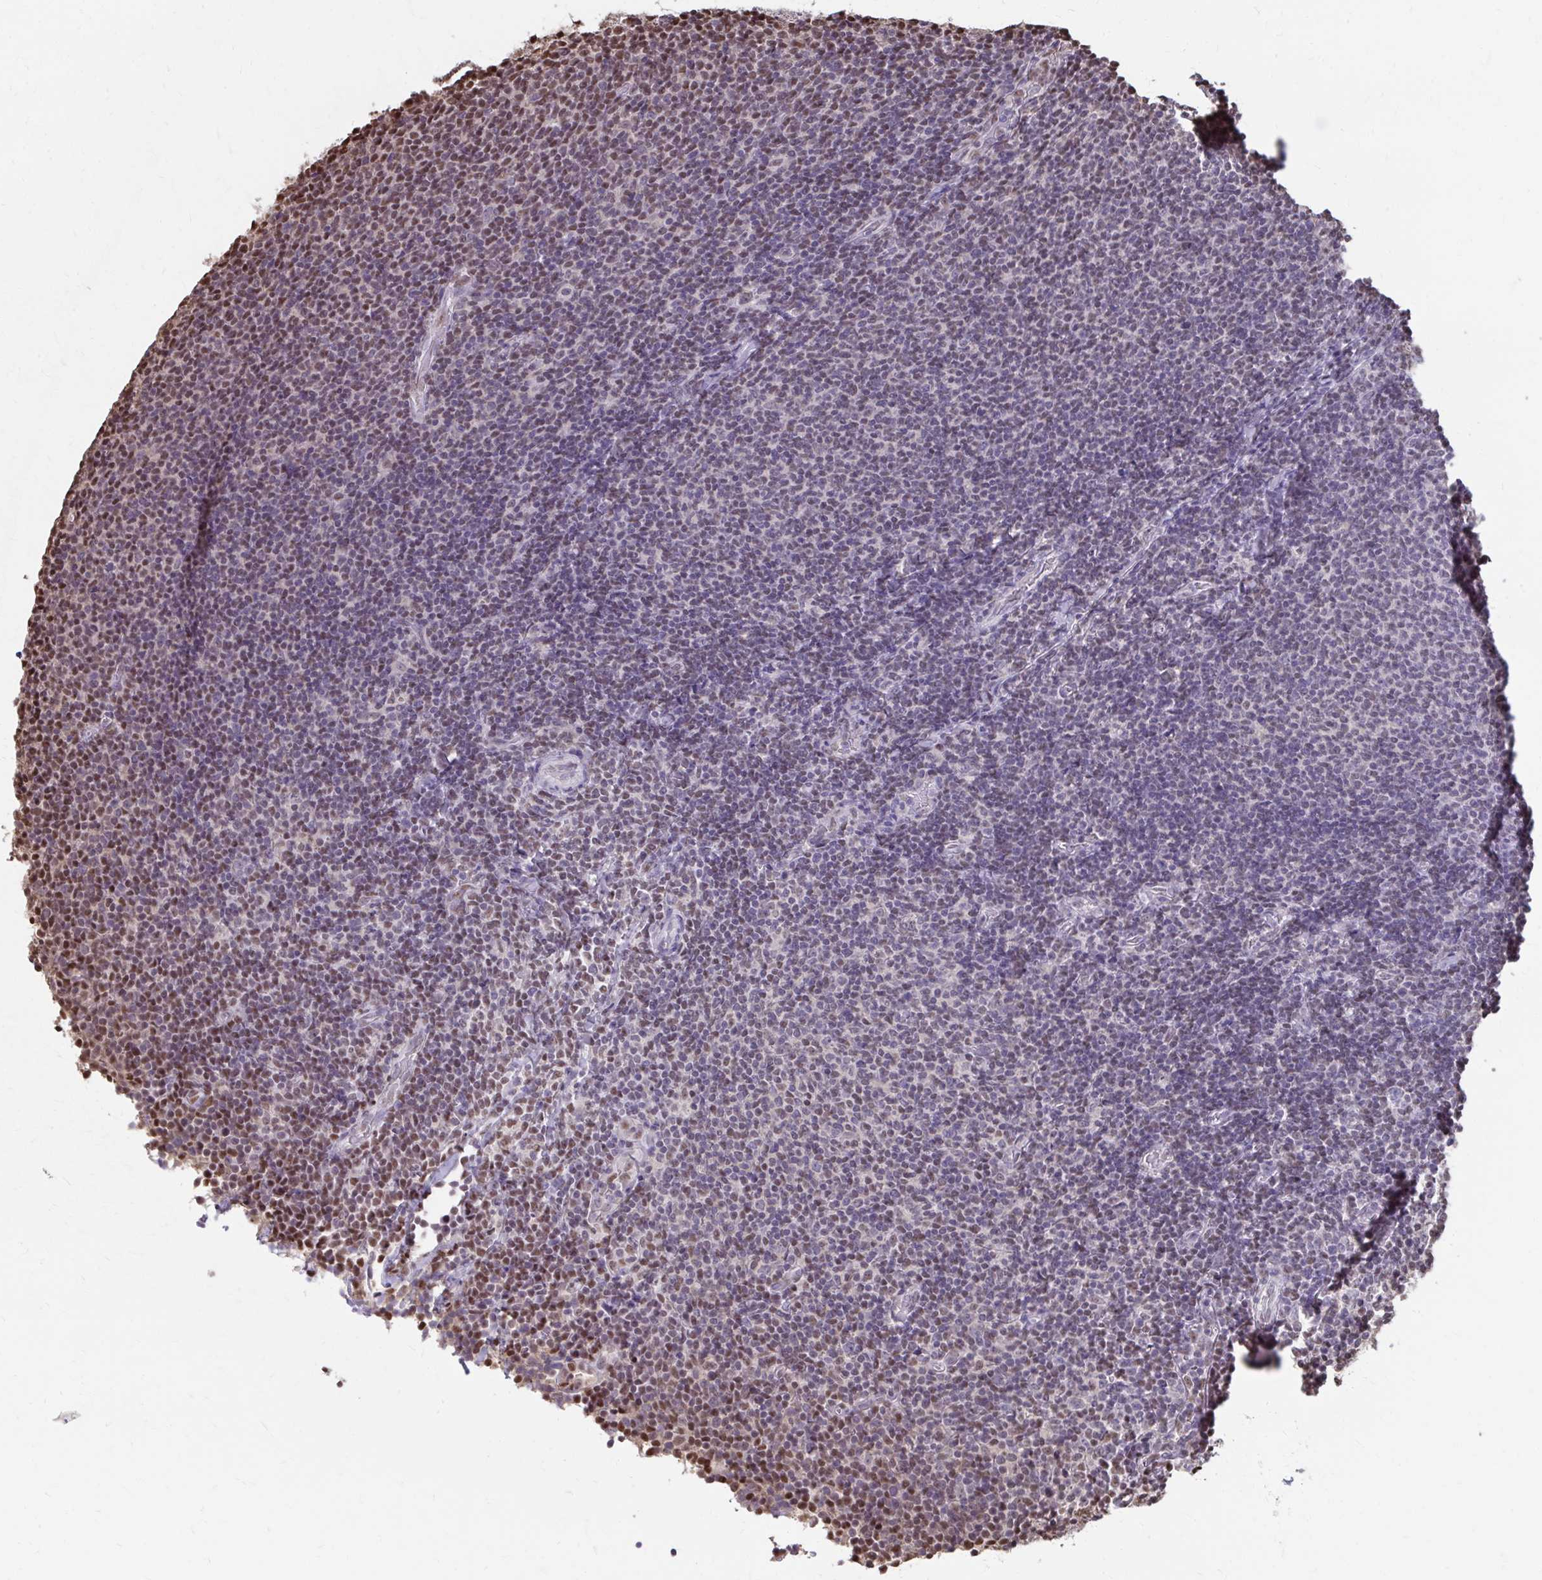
{"staining": {"intensity": "moderate", "quantity": "<25%", "location": "nuclear"}, "tissue": "lymphoma", "cell_type": "Tumor cells", "image_type": "cancer", "snomed": [{"axis": "morphology", "description": "Malignant lymphoma, non-Hodgkin's type, Low grade"}, {"axis": "topography", "description": "Lymph node"}], "caption": "Protein staining displays moderate nuclear staining in about <25% of tumor cells in low-grade malignant lymphoma, non-Hodgkin's type.", "gene": "ING4", "patient": {"sex": "male", "age": 52}}